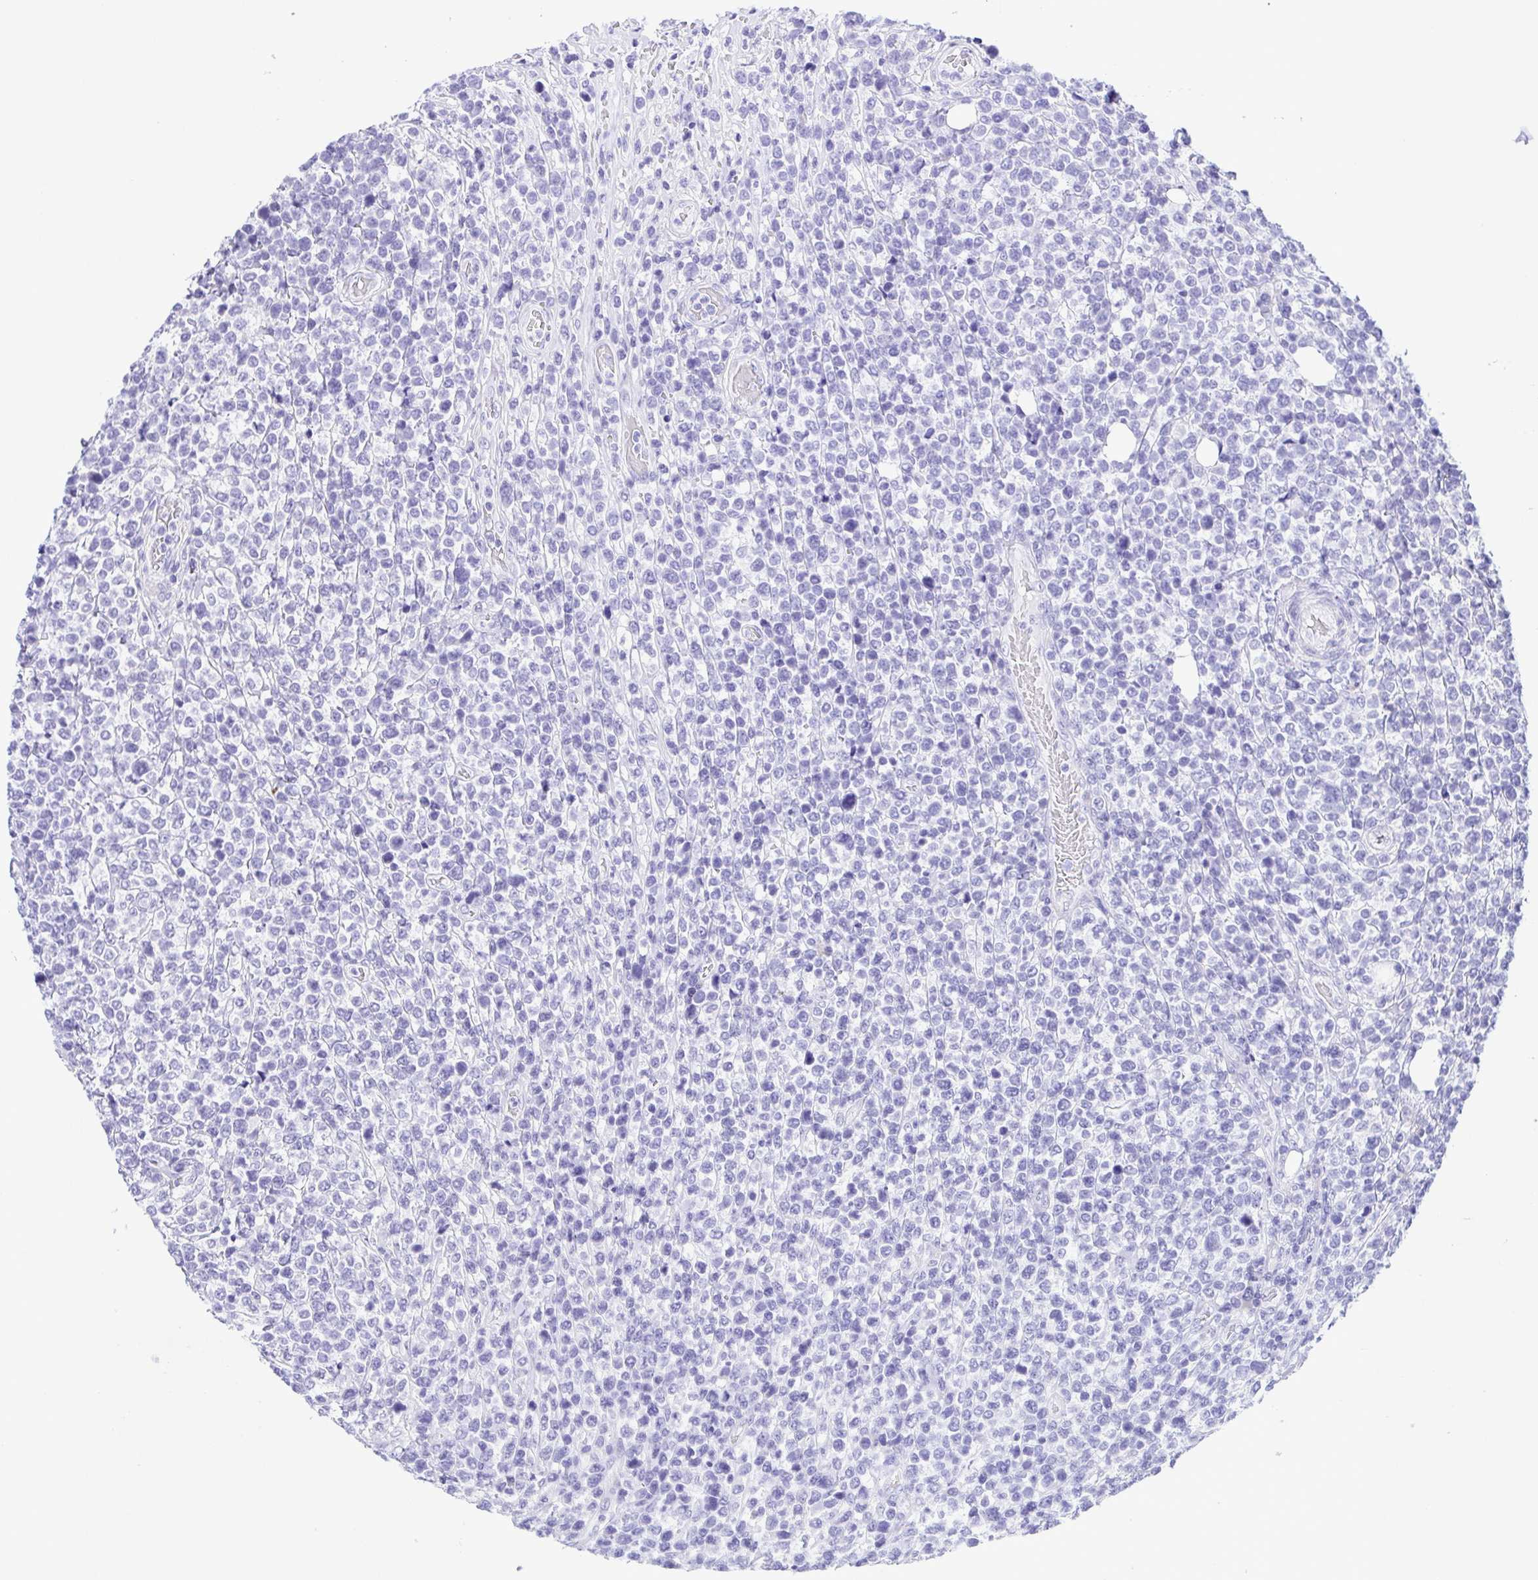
{"staining": {"intensity": "negative", "quantity": "none", "location": "none"}, "tissue": "lymphoma", "cell_type": "Tumor cells", "image_type": "cancer", "snomed": [{"axis": "morphology", "description": "Malignant lymphoma, non-Hodgkin's type, High grade"}, {"axis": "topography", "description": "Soft tissue"}], "caption": "The immunohistochemistry micrograph has no significant expression in tumor cells of high-grade malignant lymphoma, non-Hodgkin's type tissue. Nuclei are stained in blue.", "gene": "PAK3", "patient": {"sex": "female", "age": 56}}